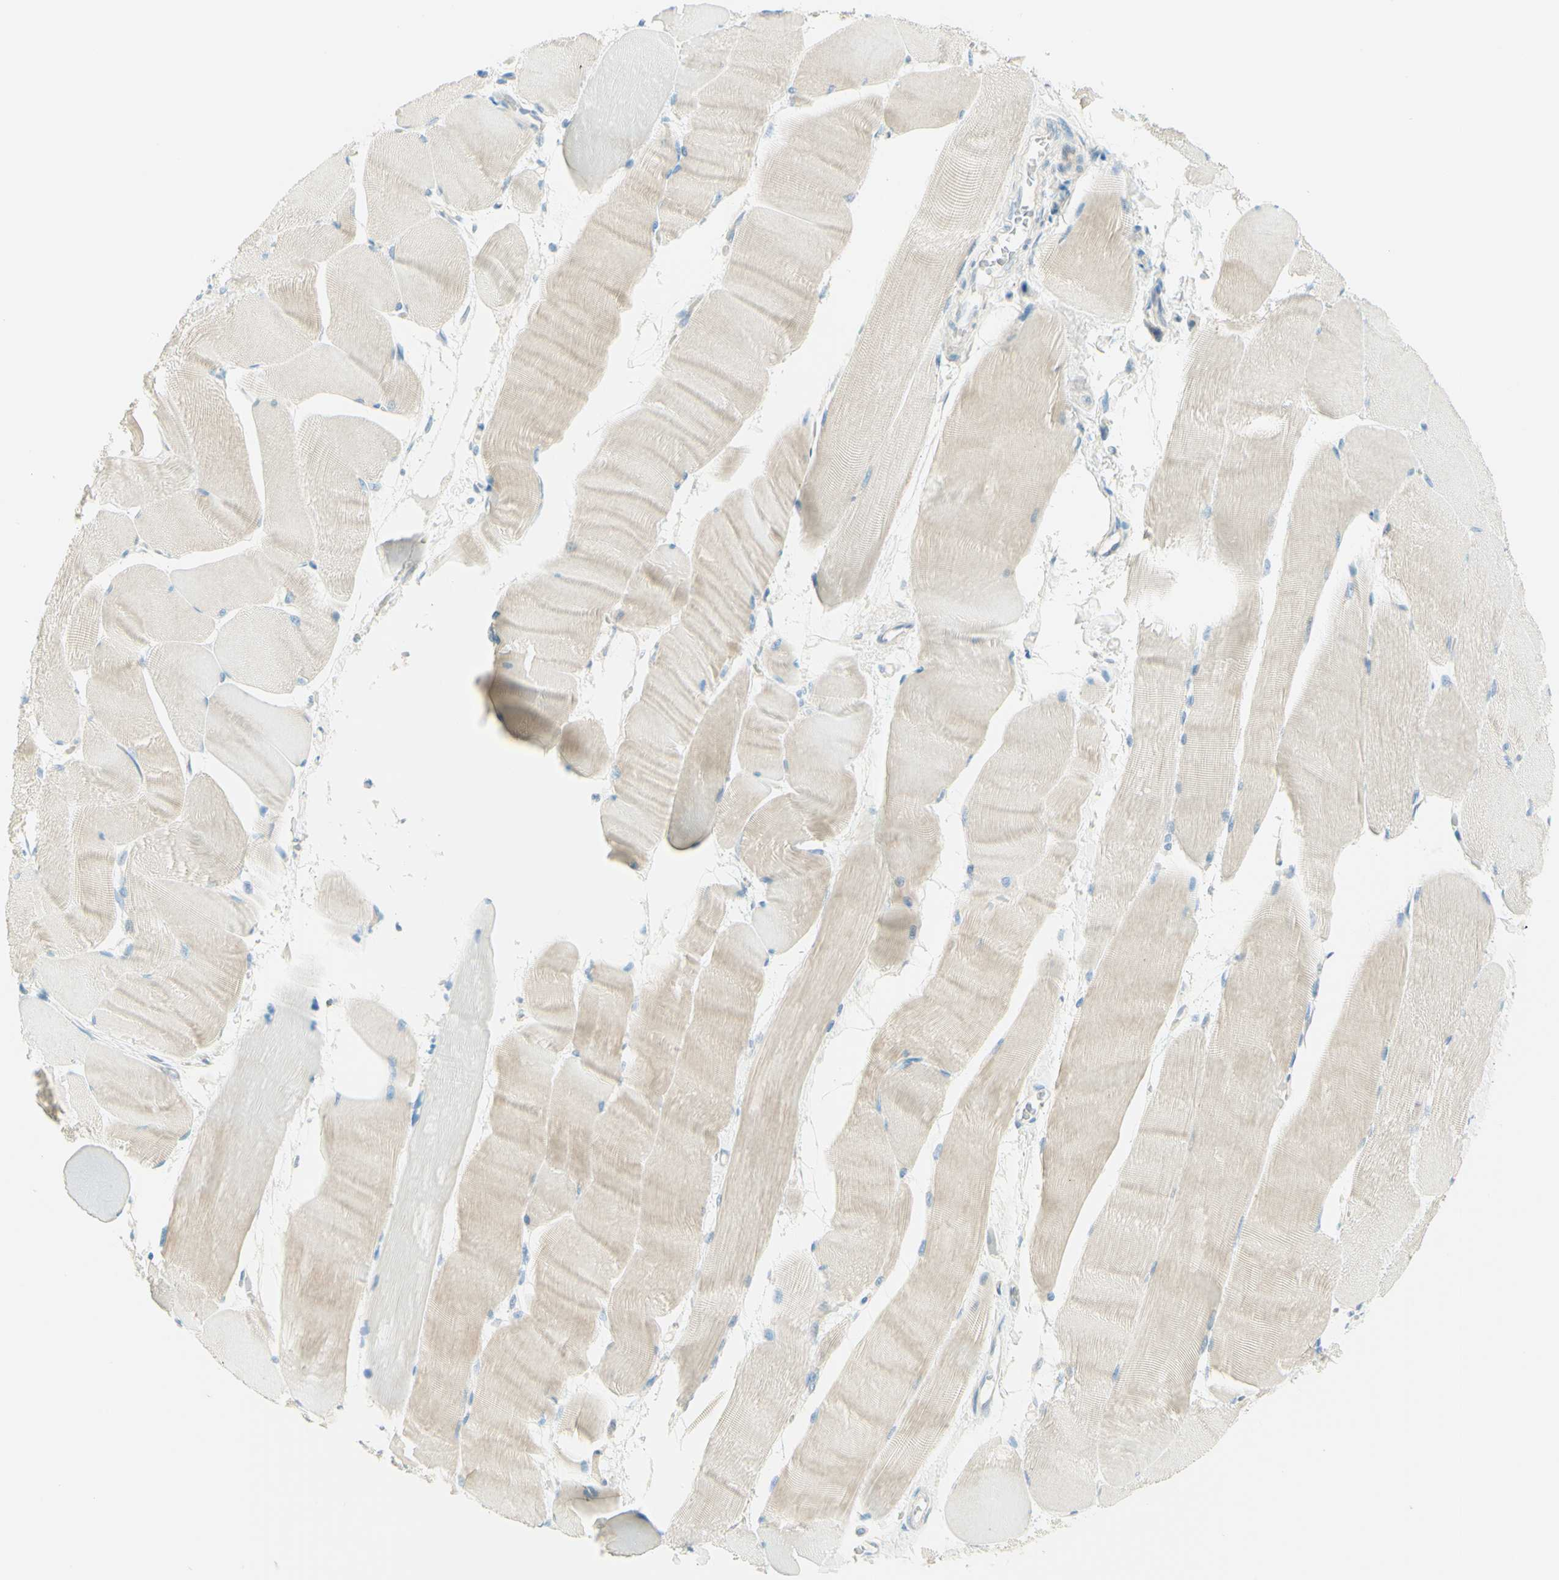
{"staining": {"intensity": "weak", "quantity": "25%-75%", "location": "cytoplasmic/membranous"}, "tissue": "skeletal muscle", "cell_type": "Myocytes", "image_type": "normal", "snomed": [{"axis": "morphology", "description": "Normal tissue, NOS"}, {"axis": "morphology", "description": "Squamous cell carcinoma, NOS"}, {"axis": "topography", "description": "Skeletal muscle"}], "caption": "Unremarkable skeletal muscle demonstrates weak cytoplasmic/membranous expression in about 25%-75% of myocytes, visualized by immunohistochemistry.", "gene": "TMEM132D", "patient": {"sex": "male", "age": 51}}